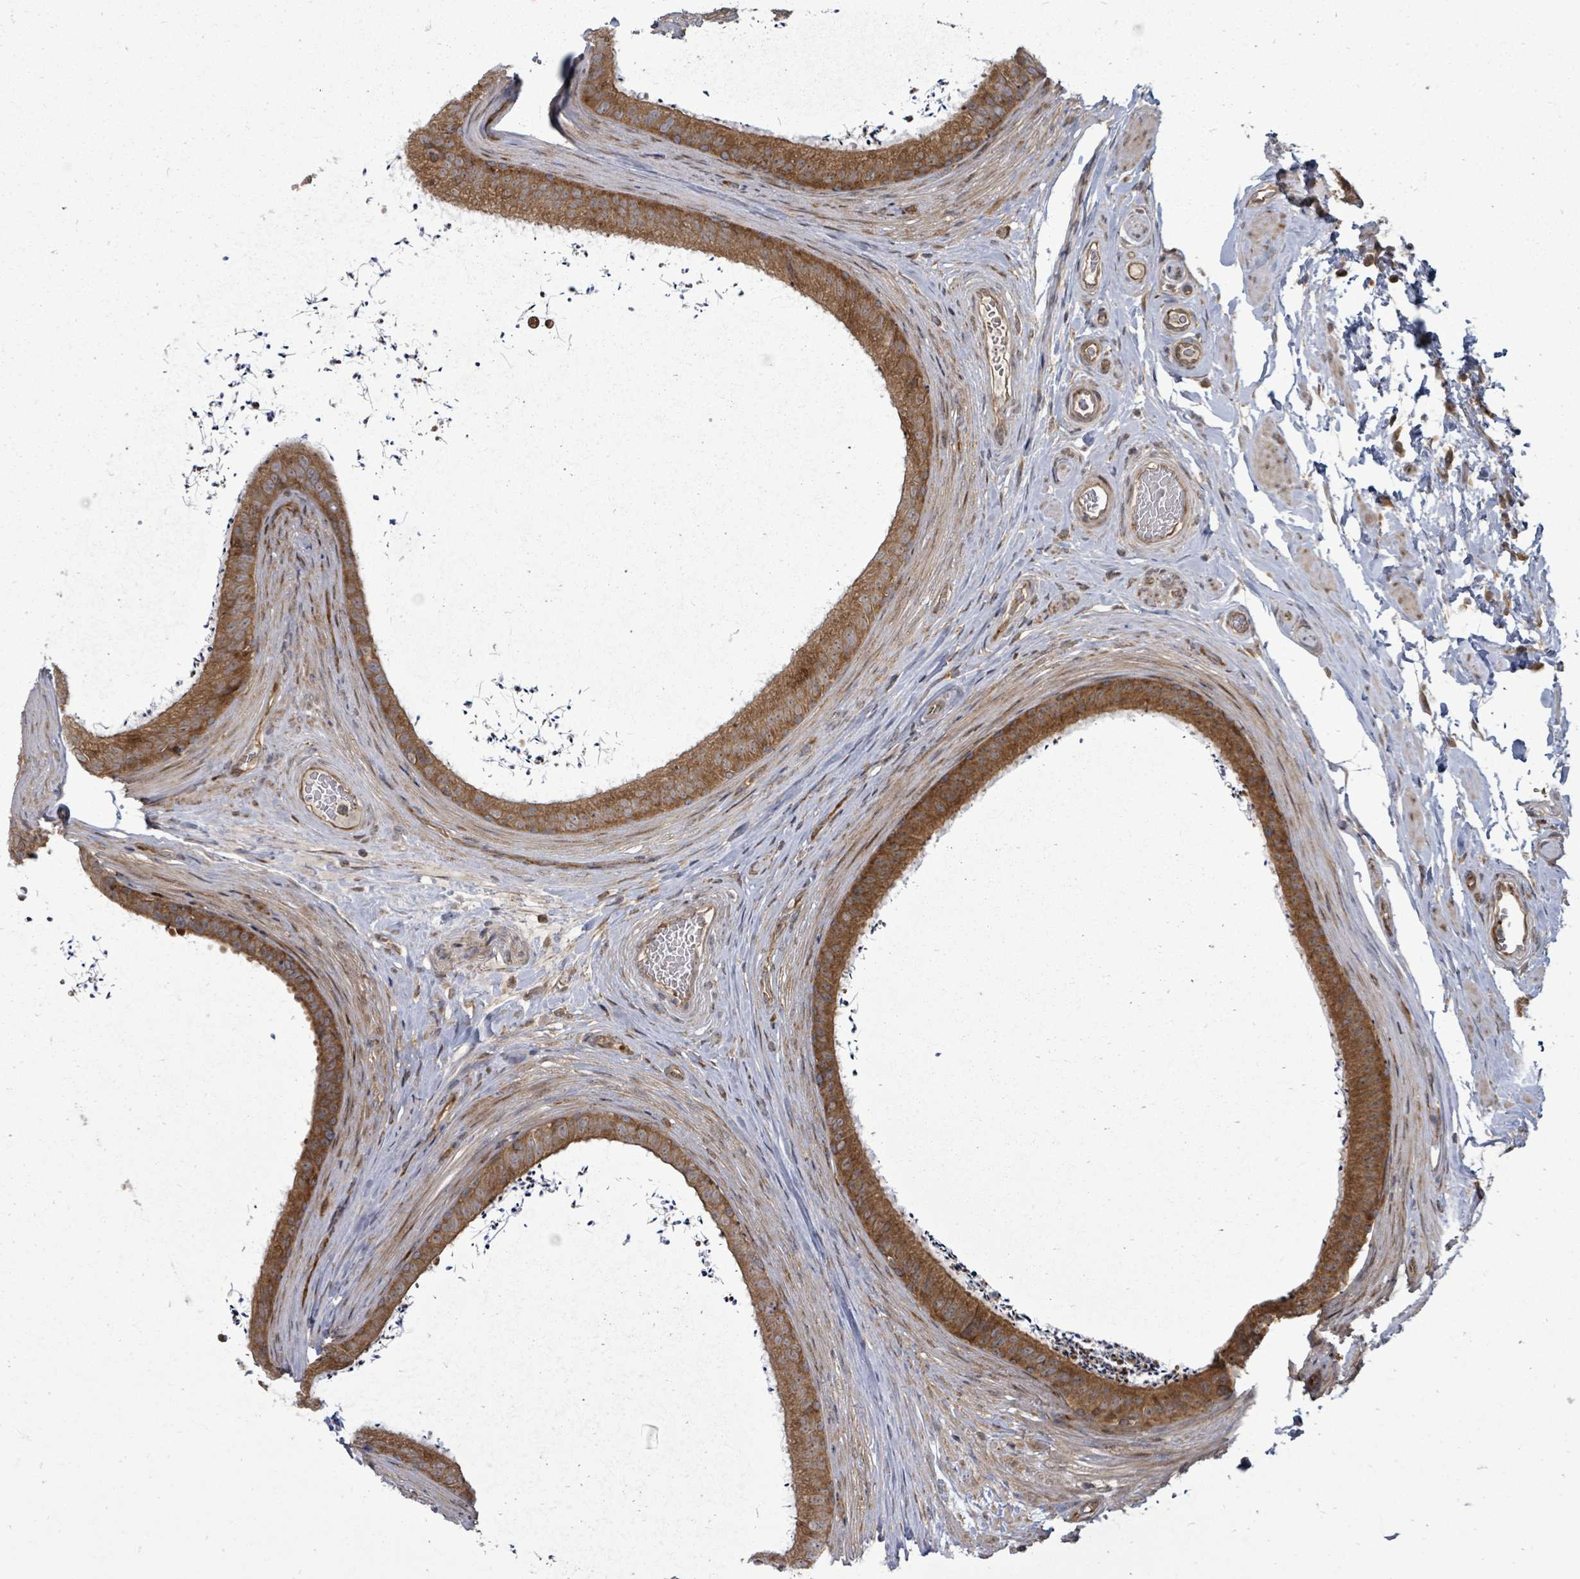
{"staining": {"intensity": "strong", "quantity": ">75%", "location": "cytoplasmic/membranous"}, "tissue": "epididymis", "cell_type": "Glandular cells", "image_type": "normal", "snomed": [{"axis": "morphology", "description": "Normal tissue, NOS"}, {"axis": "topography", "description": "Testis"}, {"axis": "topography", "description": "Epididymis"}], "caption": "A brown stain shows strong cytoplasmic/membranous positivity of a protein in glandular cells of unremarkable human epididymis.", "gene": "EIF3CL", "patient": {"sex": "male", "age": 41}}